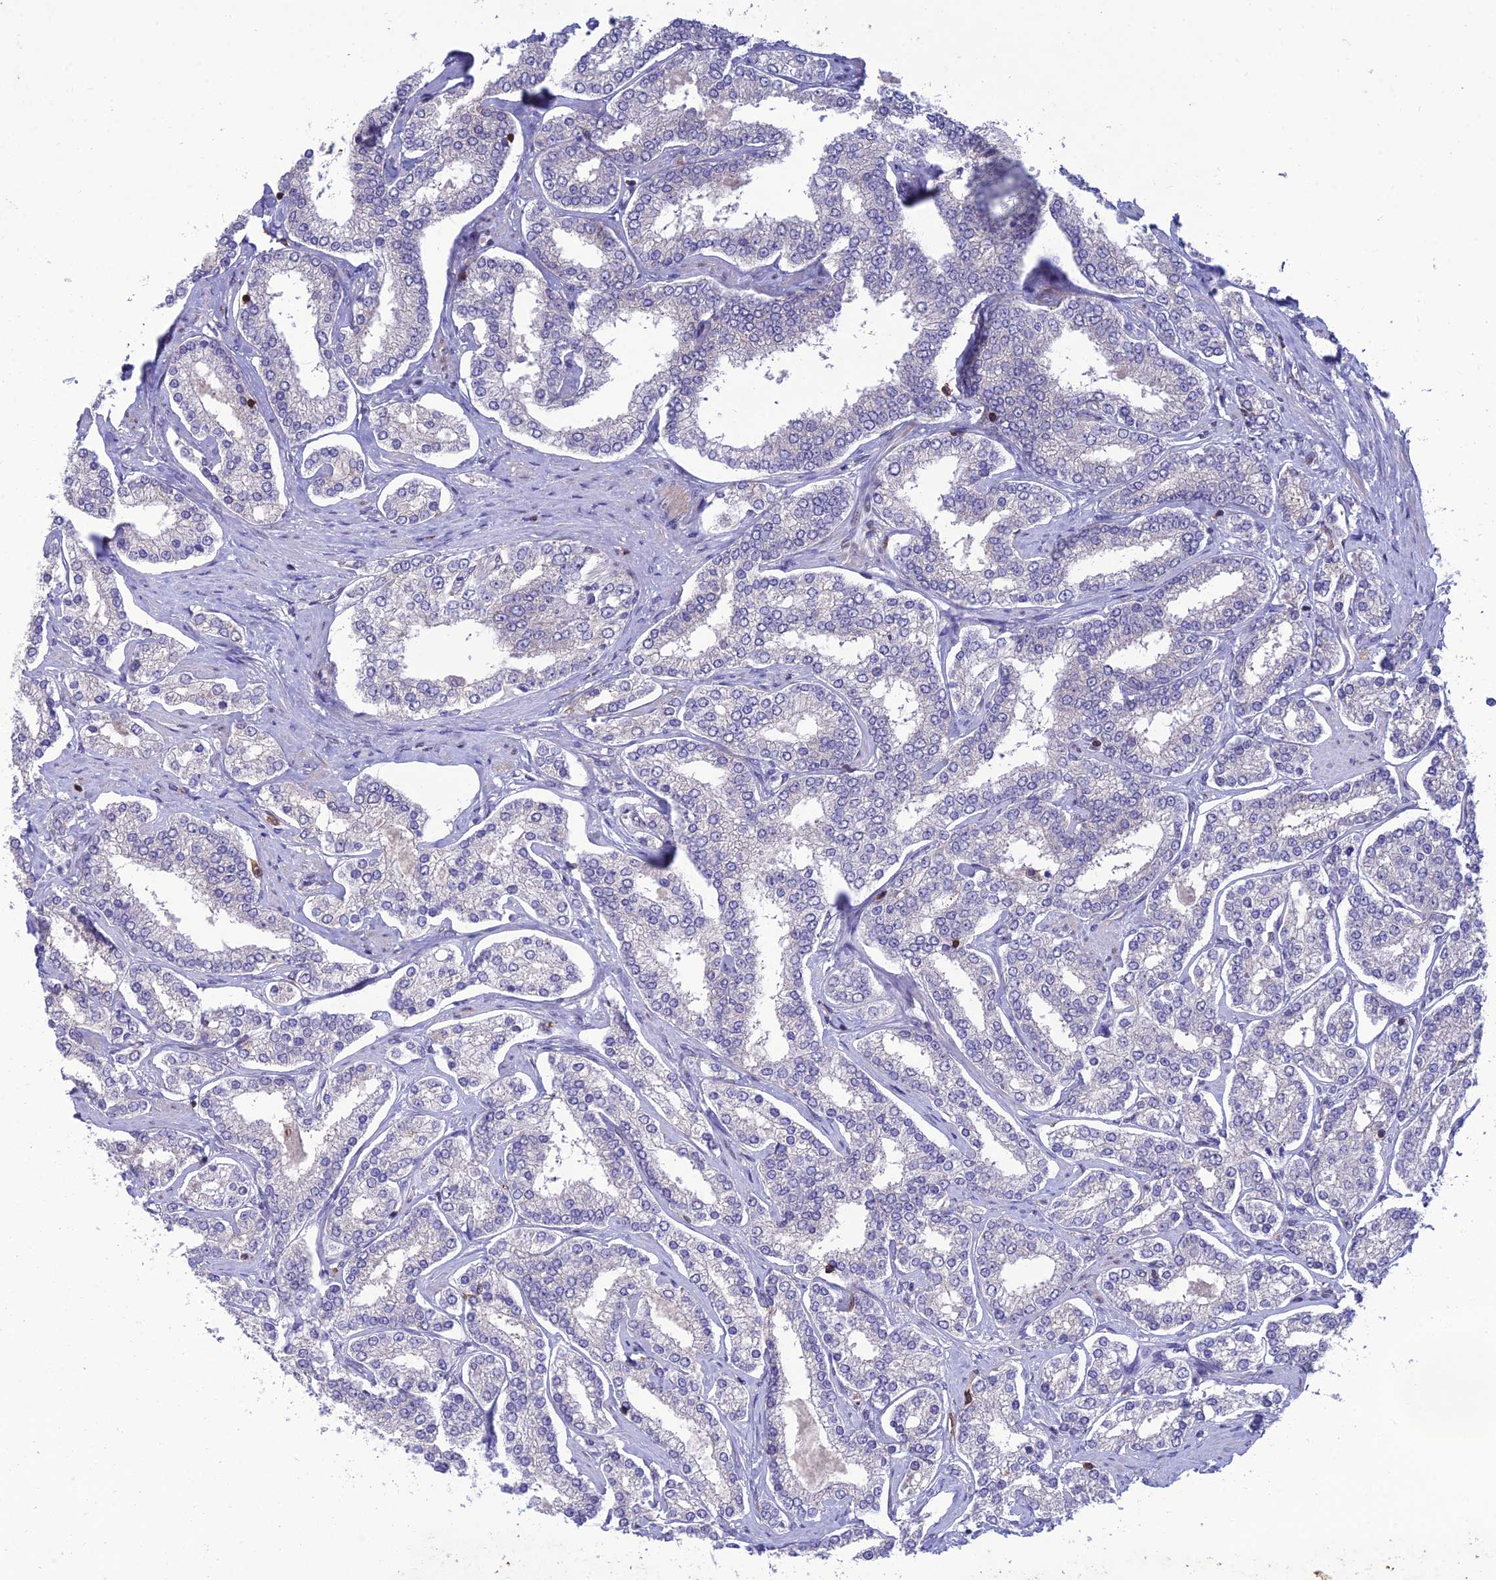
{"staining": {"intensity": "negative", "quantity": "none", "location": "none"}, "tissue": "prostate cancer", "cell_type": "Tumor cells", "image_type": "cancer", "snomed": [{"axis": "morphology", "description": "Normal tissue, NOS"}, {"axis": "morphology", "description": "Adenocarcinoma, High grade"}, {"axis": "topography", "description": "Prostate"}], "caption": "Tumor cells are negative for brown protein staining in prostate cancer.", "gene": "FAM76A", "patient": {"sex": "male", "age": 83}}